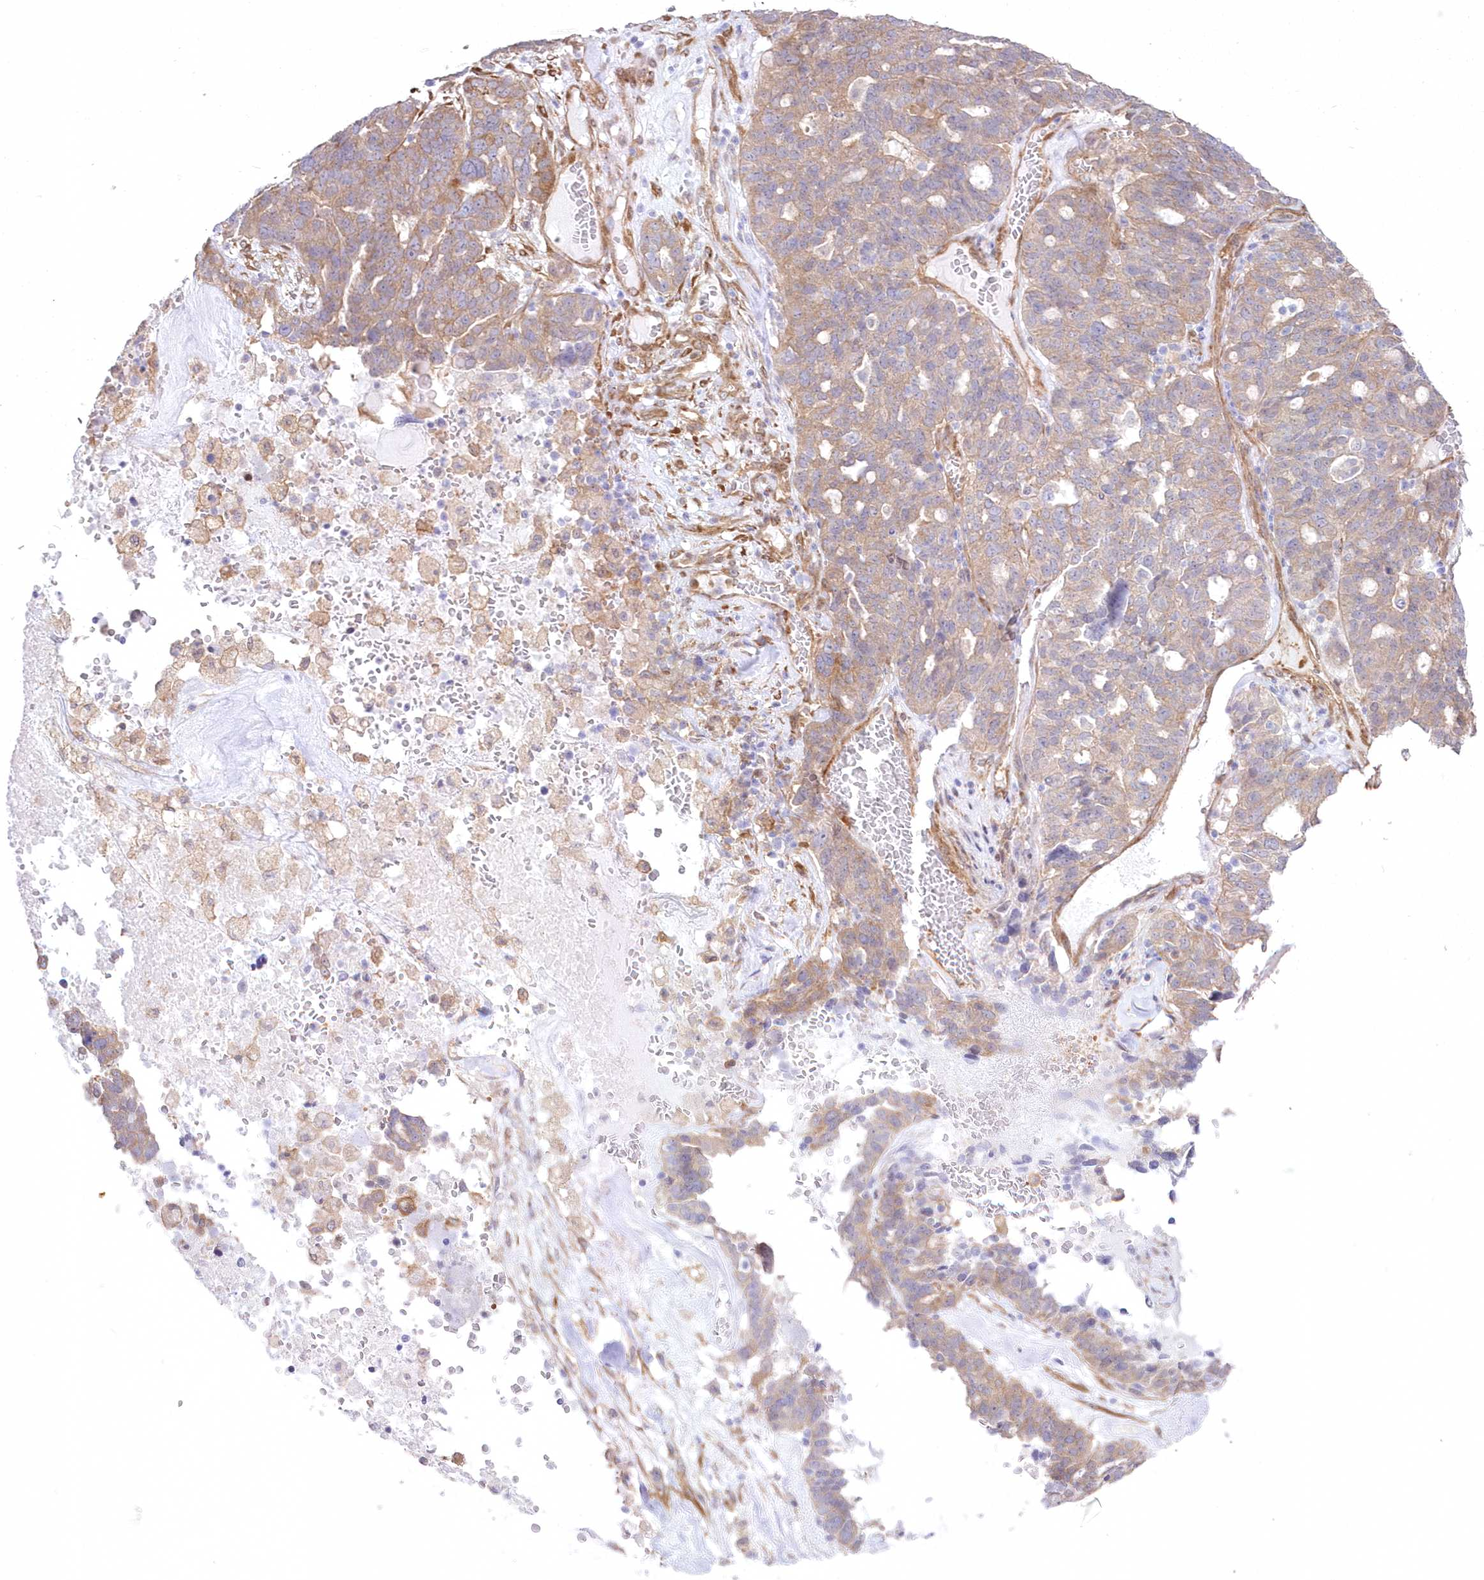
{"staining": {"intensity": "weak", "quantity": "25%-75%", "location": "cytoplasmic/membranous"}, "tissue": "ovarian cancer", "cell_type": "Tumor cells", "image_type": "cancer", "snomed": [{"axis": "morphology", "description": "Cystadenocarcinoma, serous, NOS"}, {"axis": "topography", "description": "Ovary"}], "caption": "The image reveals a brown stain indicating the presence of a protein in the cytoplasmic/membranous of tumor cells in ovarian cancer (serous cystadenocarcinoma).", "gene": "SH3PXD2B", "patient": {"sex": "female", "age": 59}}